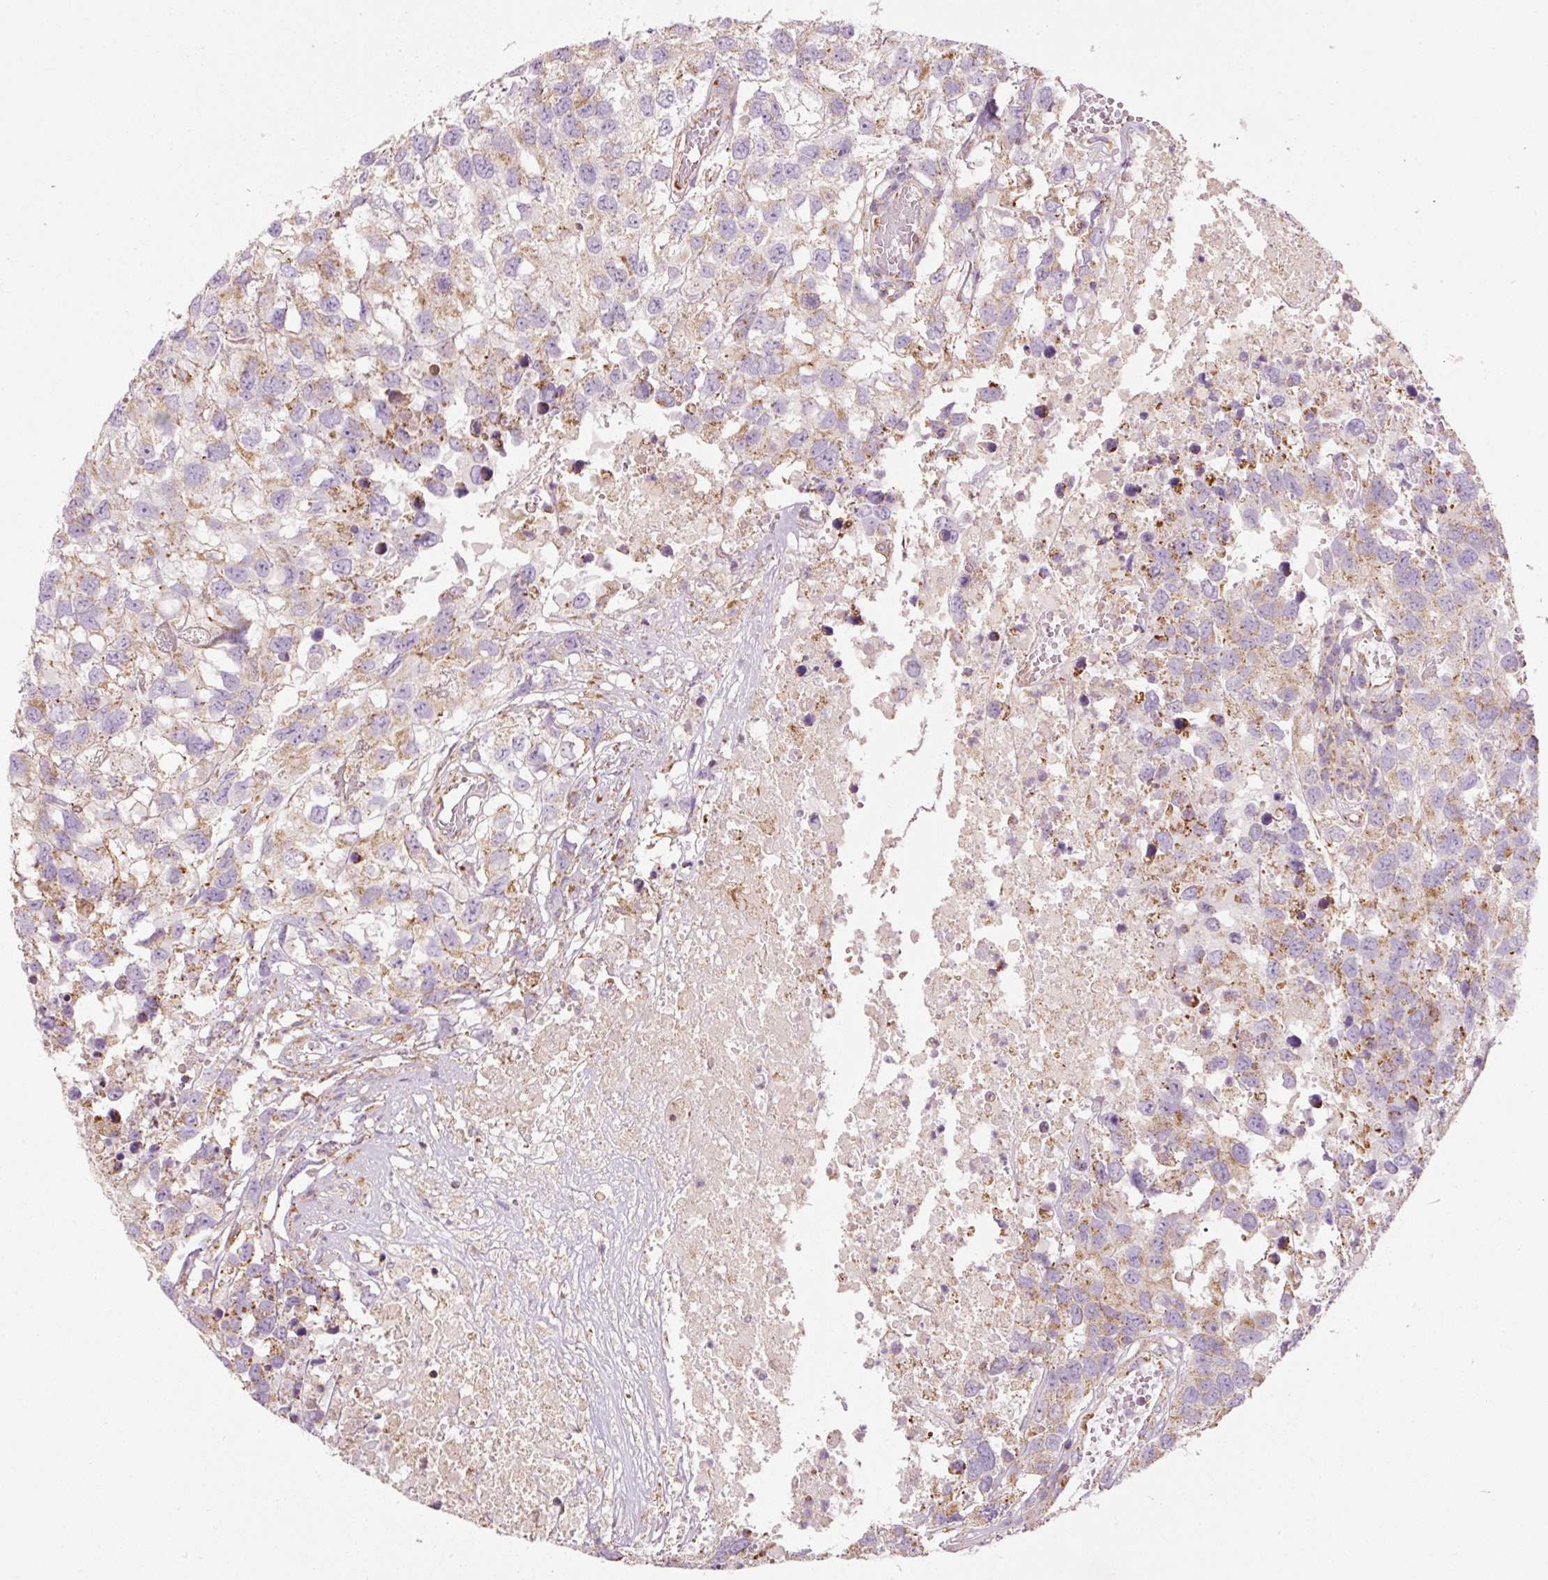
{"staining": {"intensity": "moderate", "quantity": "25%-75%", "location": "cytoplasmic/membranous"}, "tissue": "testis cancer", "cell_type": "Tumor cells", "image_type": "cancer", "snomed": [{"axis": "morphology", "description": "Carcinoma, Embryonal, NOS"}, {"axis": "topography", "description": "Testis"}], "caption": "Immunohistochemical staining of human testis cancer (embryonal carcinoma) demonstrates moderate cytoplasmic/membranous protein staining in approximately 25%-75% of tumor cells.", "gene": "NDUFB4", "patient": {"sex": "male", "age": 83}}